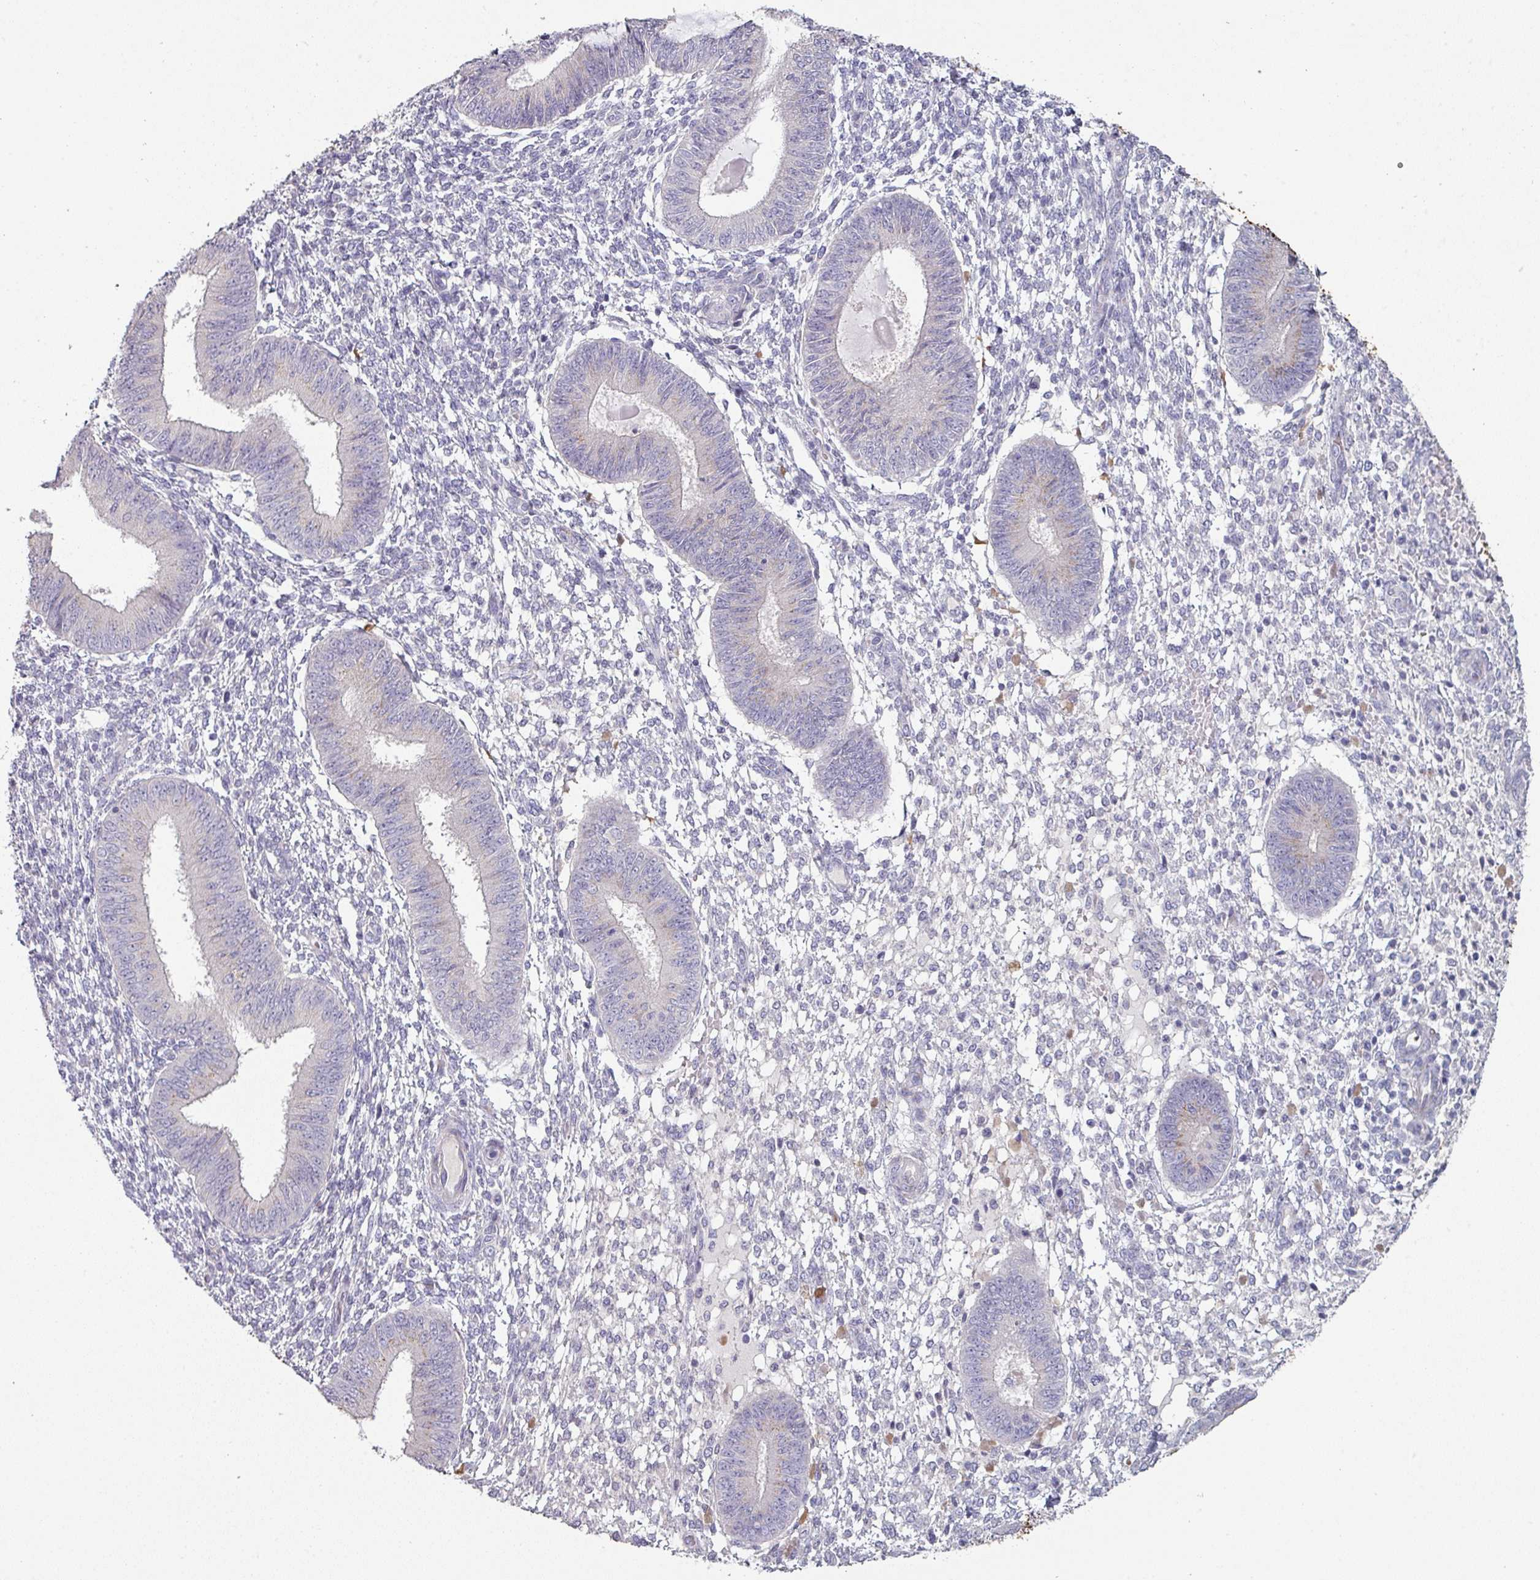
{"staining": {"intensity": "negative", "quantity": "none", "location": "none"}, "tissue": "endometrium", "cell_type": "Cells in endometrial stroma", "image_type": "normal", "snomed": [{"axis": "morphology", "description": "Normal tissue, NOS"}, {"axis": "topography", "description": "Endometrium"}], "caption": "Immunohistochemistry (IHC) image of normal endometrium stained for a protein (brown), which shows no staining in cells in endometrial stroma. (DAB (3,3'-diaminobenzidine) immunohistochemistry (IHC), high magnification).", "gene": "MAGEC3", "patient": {"sex": "female", "age": 49}}